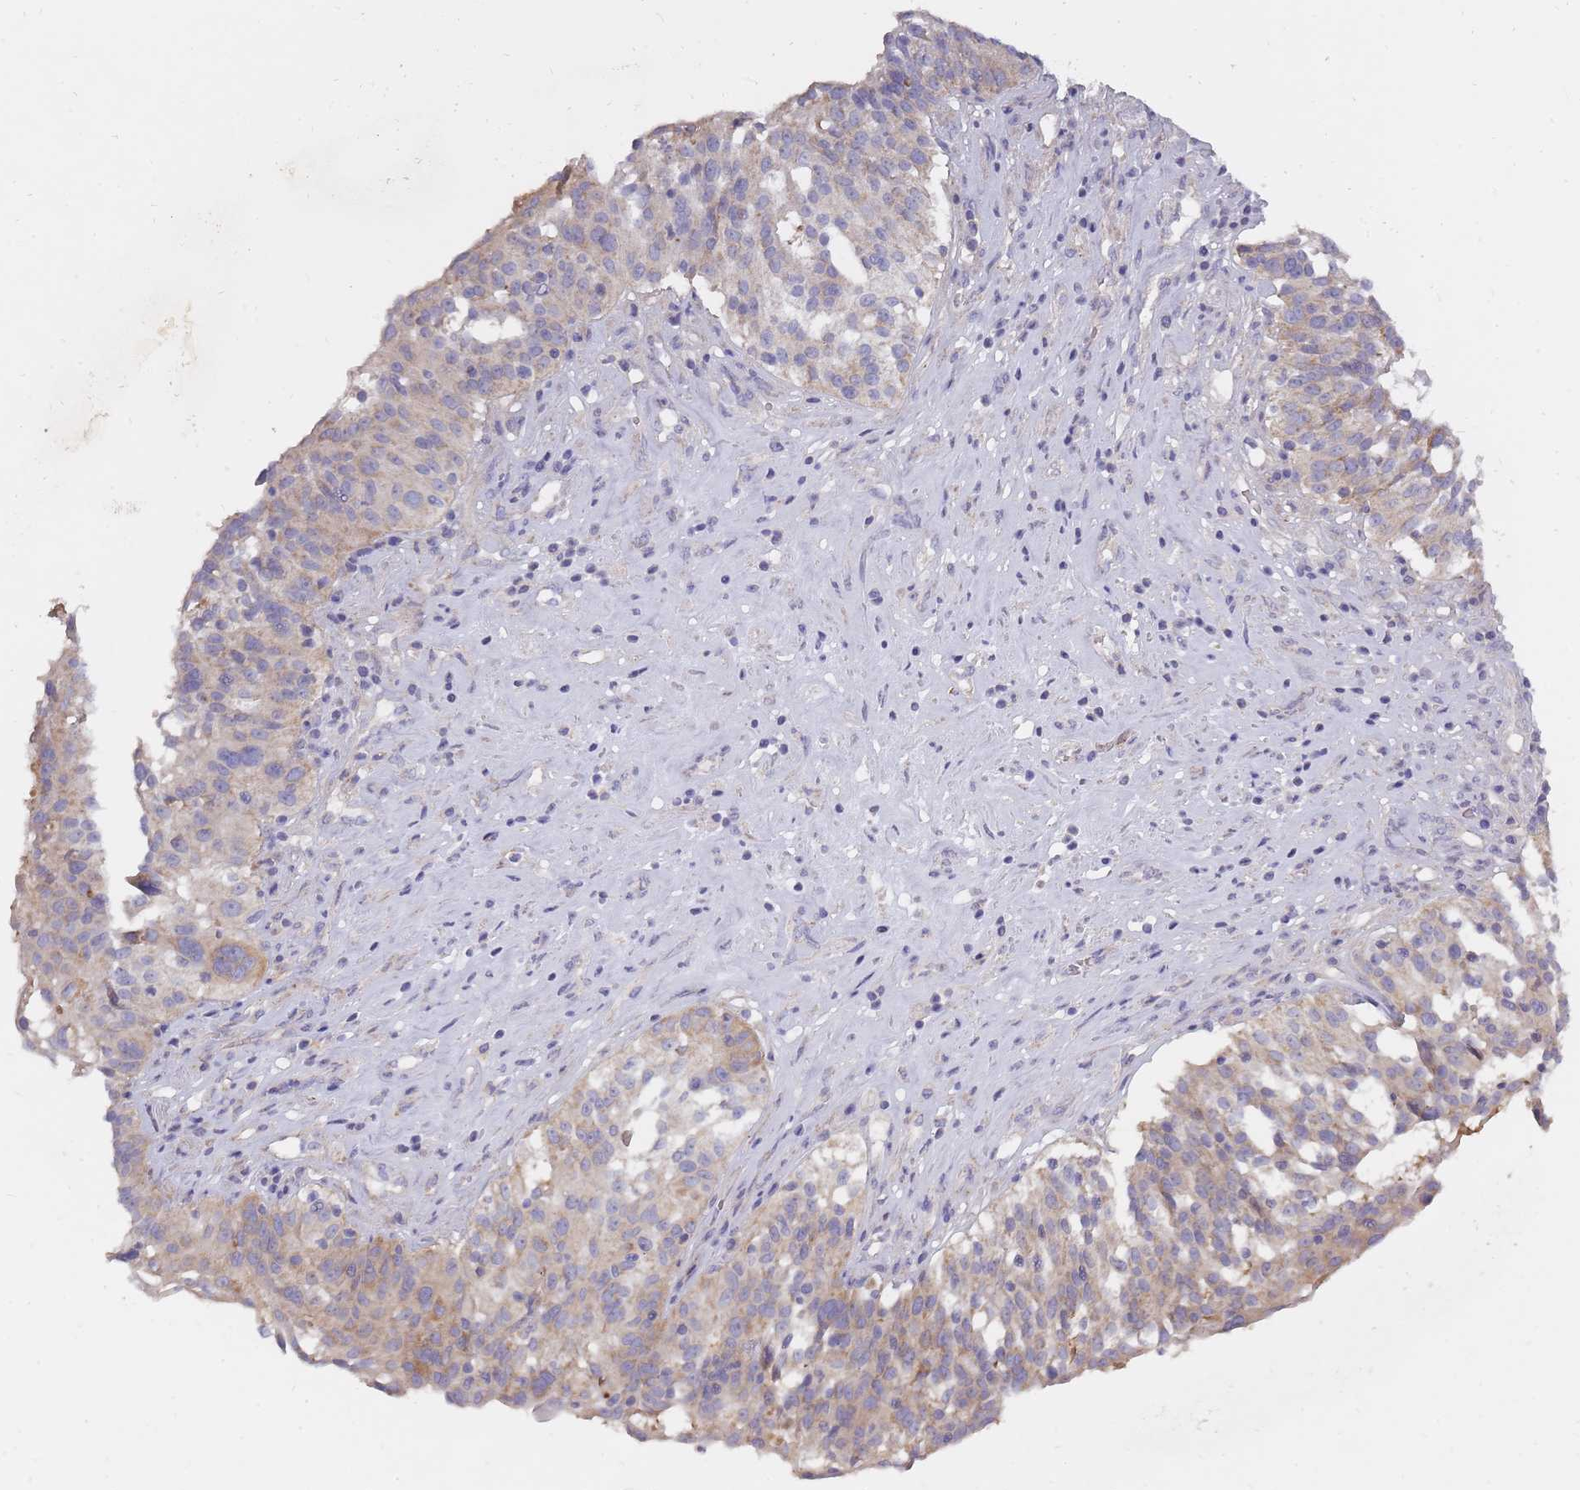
{"staining": {"intensity": "moderate", "quantity": "<25%", "location": "cytoplasmic/membranous"}, "tissue": "ovarian cancer", "cell_type": "Tumor cells", "image_type": "cancer", "snomed": [{"axis": "morphology", "description": "Cystadenocarcinoma, serous, NOS"}, {"axis": "topography", "description": "Ovary"}], "caption": "Serous cystadenocarcinoma (ovarian) stained with a protein marker exhibits moderate staining in tumor cells.", "gene": "ALKBH4", "patient": {"sex": "female", "age": 59}}